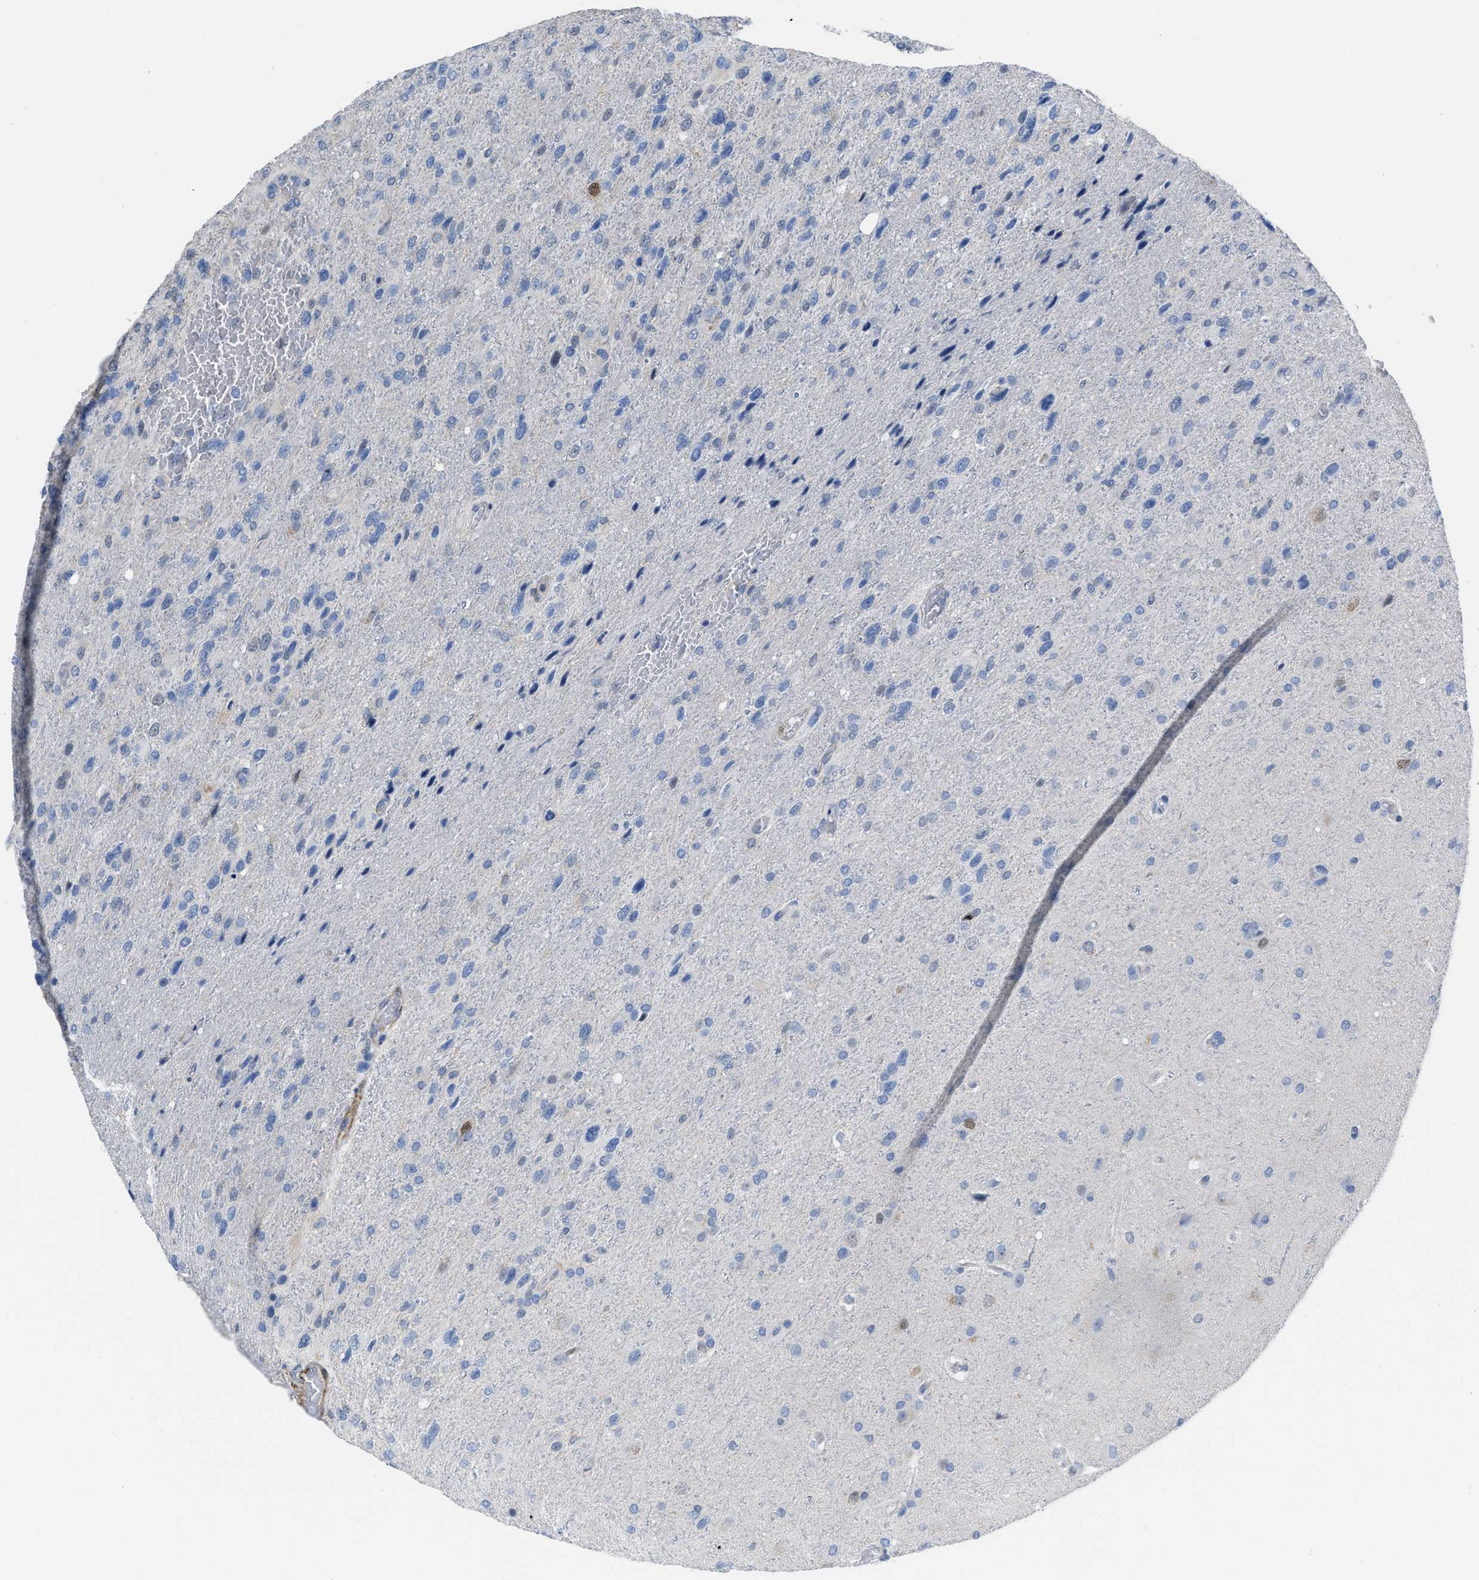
{"staining": {"intensity": "negative", "quantity": "none", "location": "none"}, "tissue": "glioma", "cell_type": "Tumor cells", "image_type": "cancer", "snomed": [{"axis": "morphology", "description": "Glioma, malignant, High grade"}, {"axis": "topography", "description": "Brain"}], "caption": "An image of human malignant glioma (high-grade) is negative for staining in tumor cells.", "gene": "PRMT2", "patient": {"sex": "female", "age": 58}}